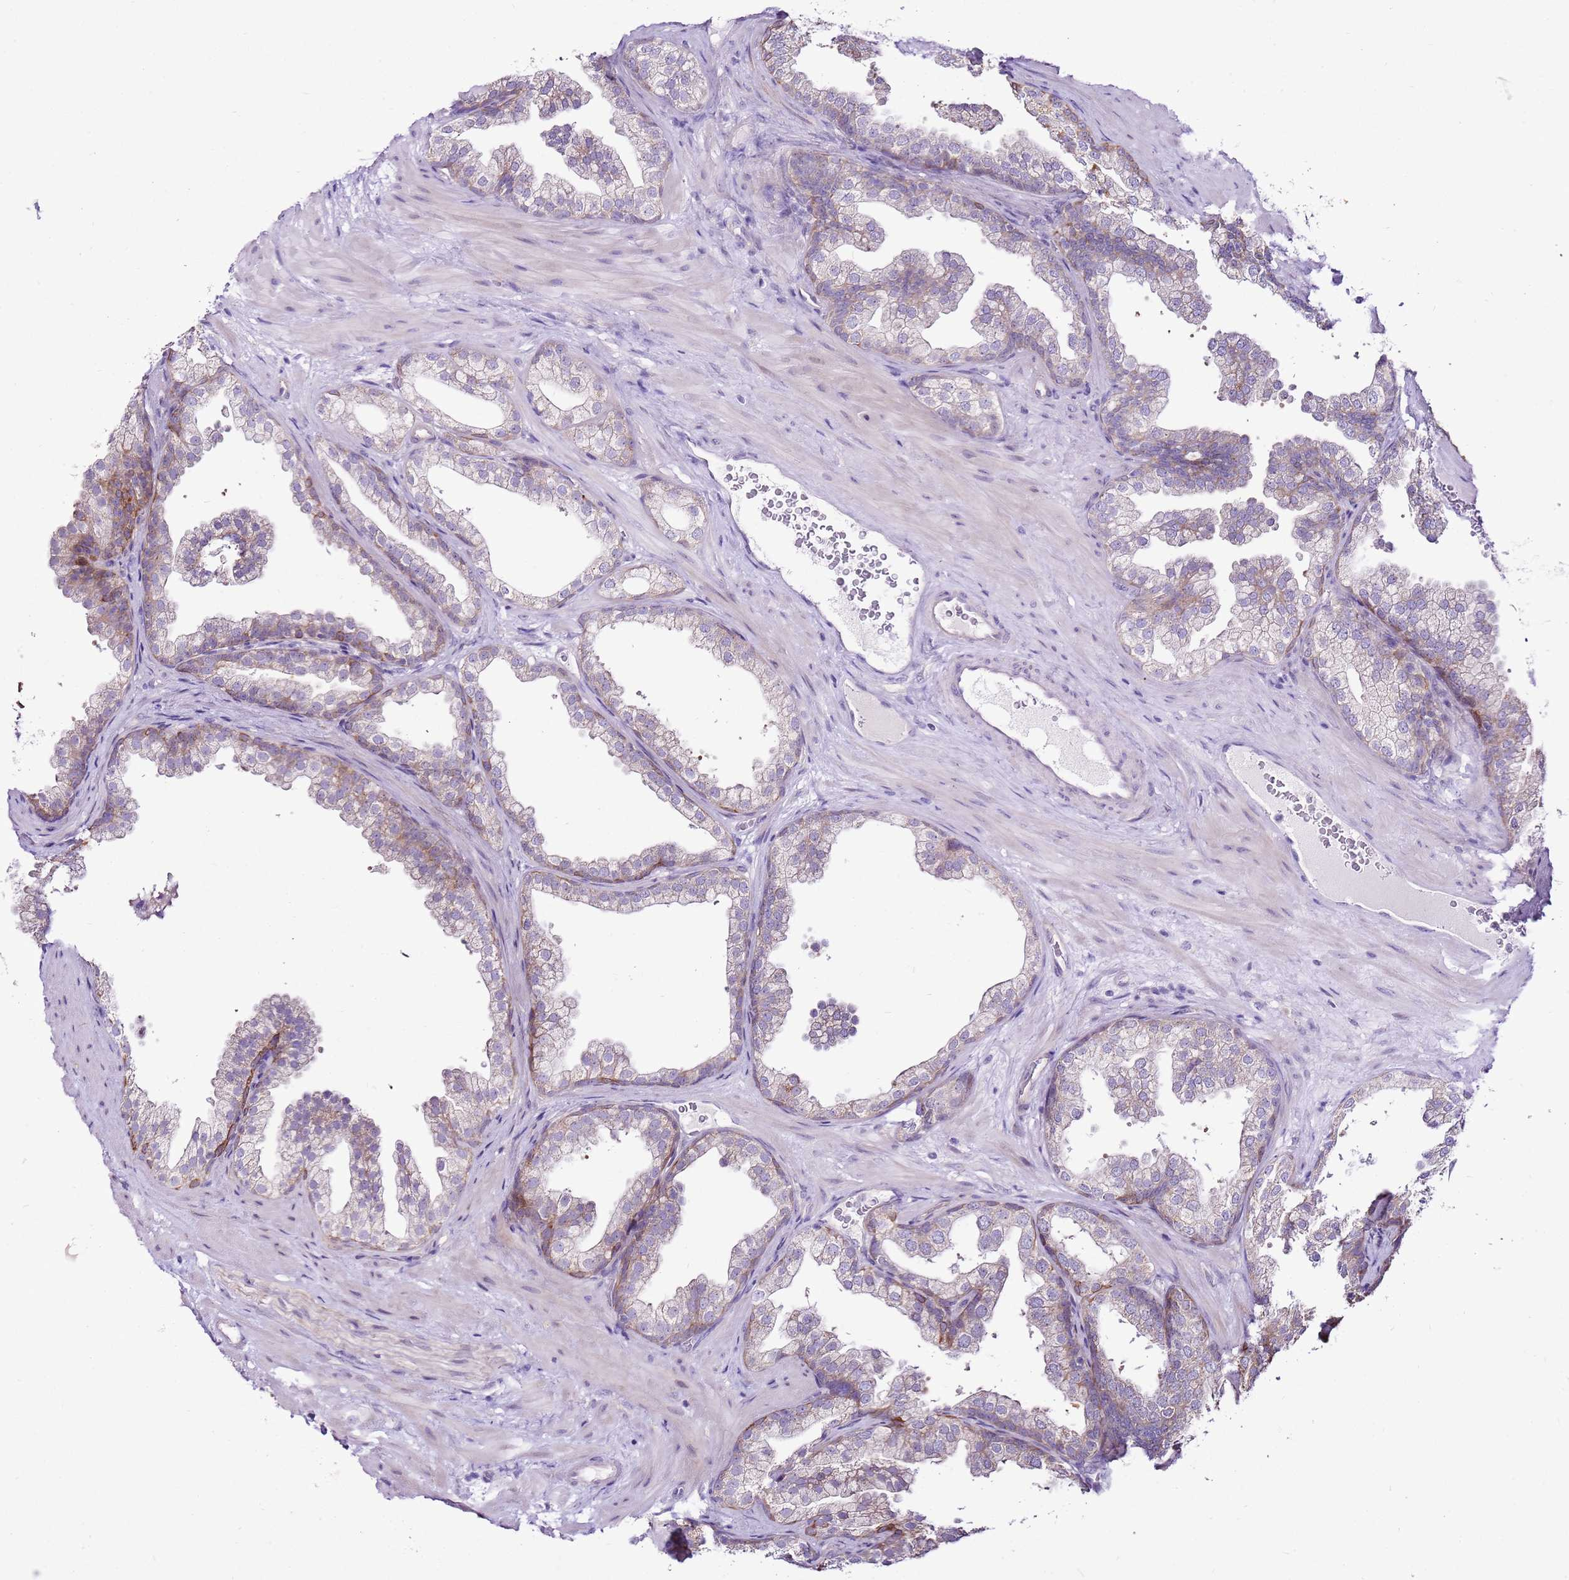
{"staining": {"intensity": "moderate", "quantity": "<25%", "location": "cytoplasmic/membranous"}, "tissue": "prostate", "cell_type": "Glandular cells", "image_type": "normal", "snomed": [{"axis": "morphology", "description": "Normal tissue, NOS"}, {"axis": "topography", "description": "Prostate"}], "caption": "The photomicrograph displays immunohistochemical staining of unremarkable prostate. There is moderate cytoplasmic/membranous staining is appreciated in about <25% of glandular cells.", "gene": "SLC38A5", "patient": {"sex": "male", "age": 37}}